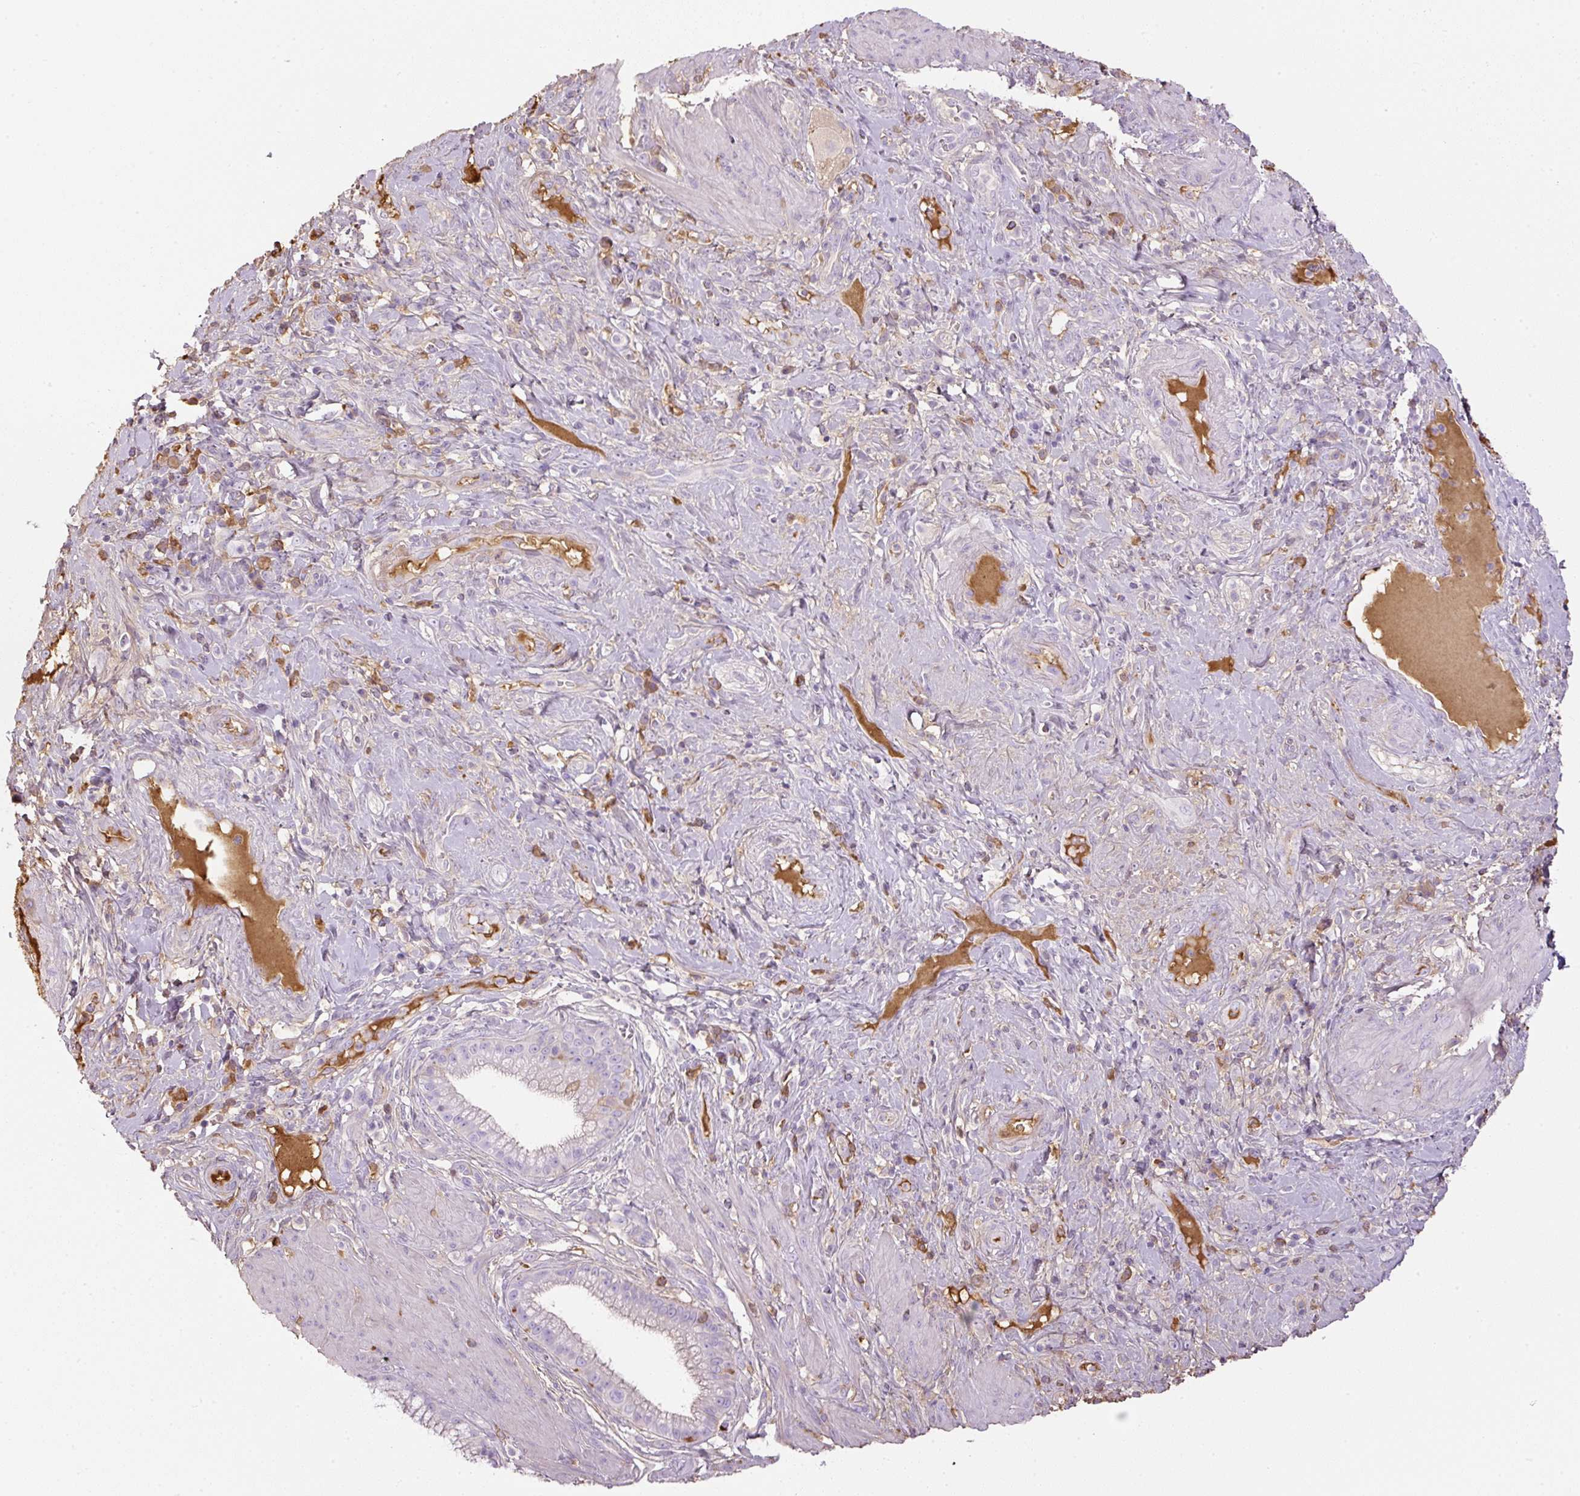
{"staining": {"intensity": "negative", "quantity": "none", "location": "none"}, "tissue": "pancreatic cancer", "cell_type": "Tumor cells", "image_type": "cancer", "snomed": [{"axis": "morphology", "description": "Adenocarcinoma, NOS"}, {"axis": "topography", "description": "Pancreas"}], "caption": "Immunohistochemistry of human pancreatic cancer demonstrates no staining in tumor cells.", "gene": "APOA1", "patient": {"sex": "male", "age": 72}}